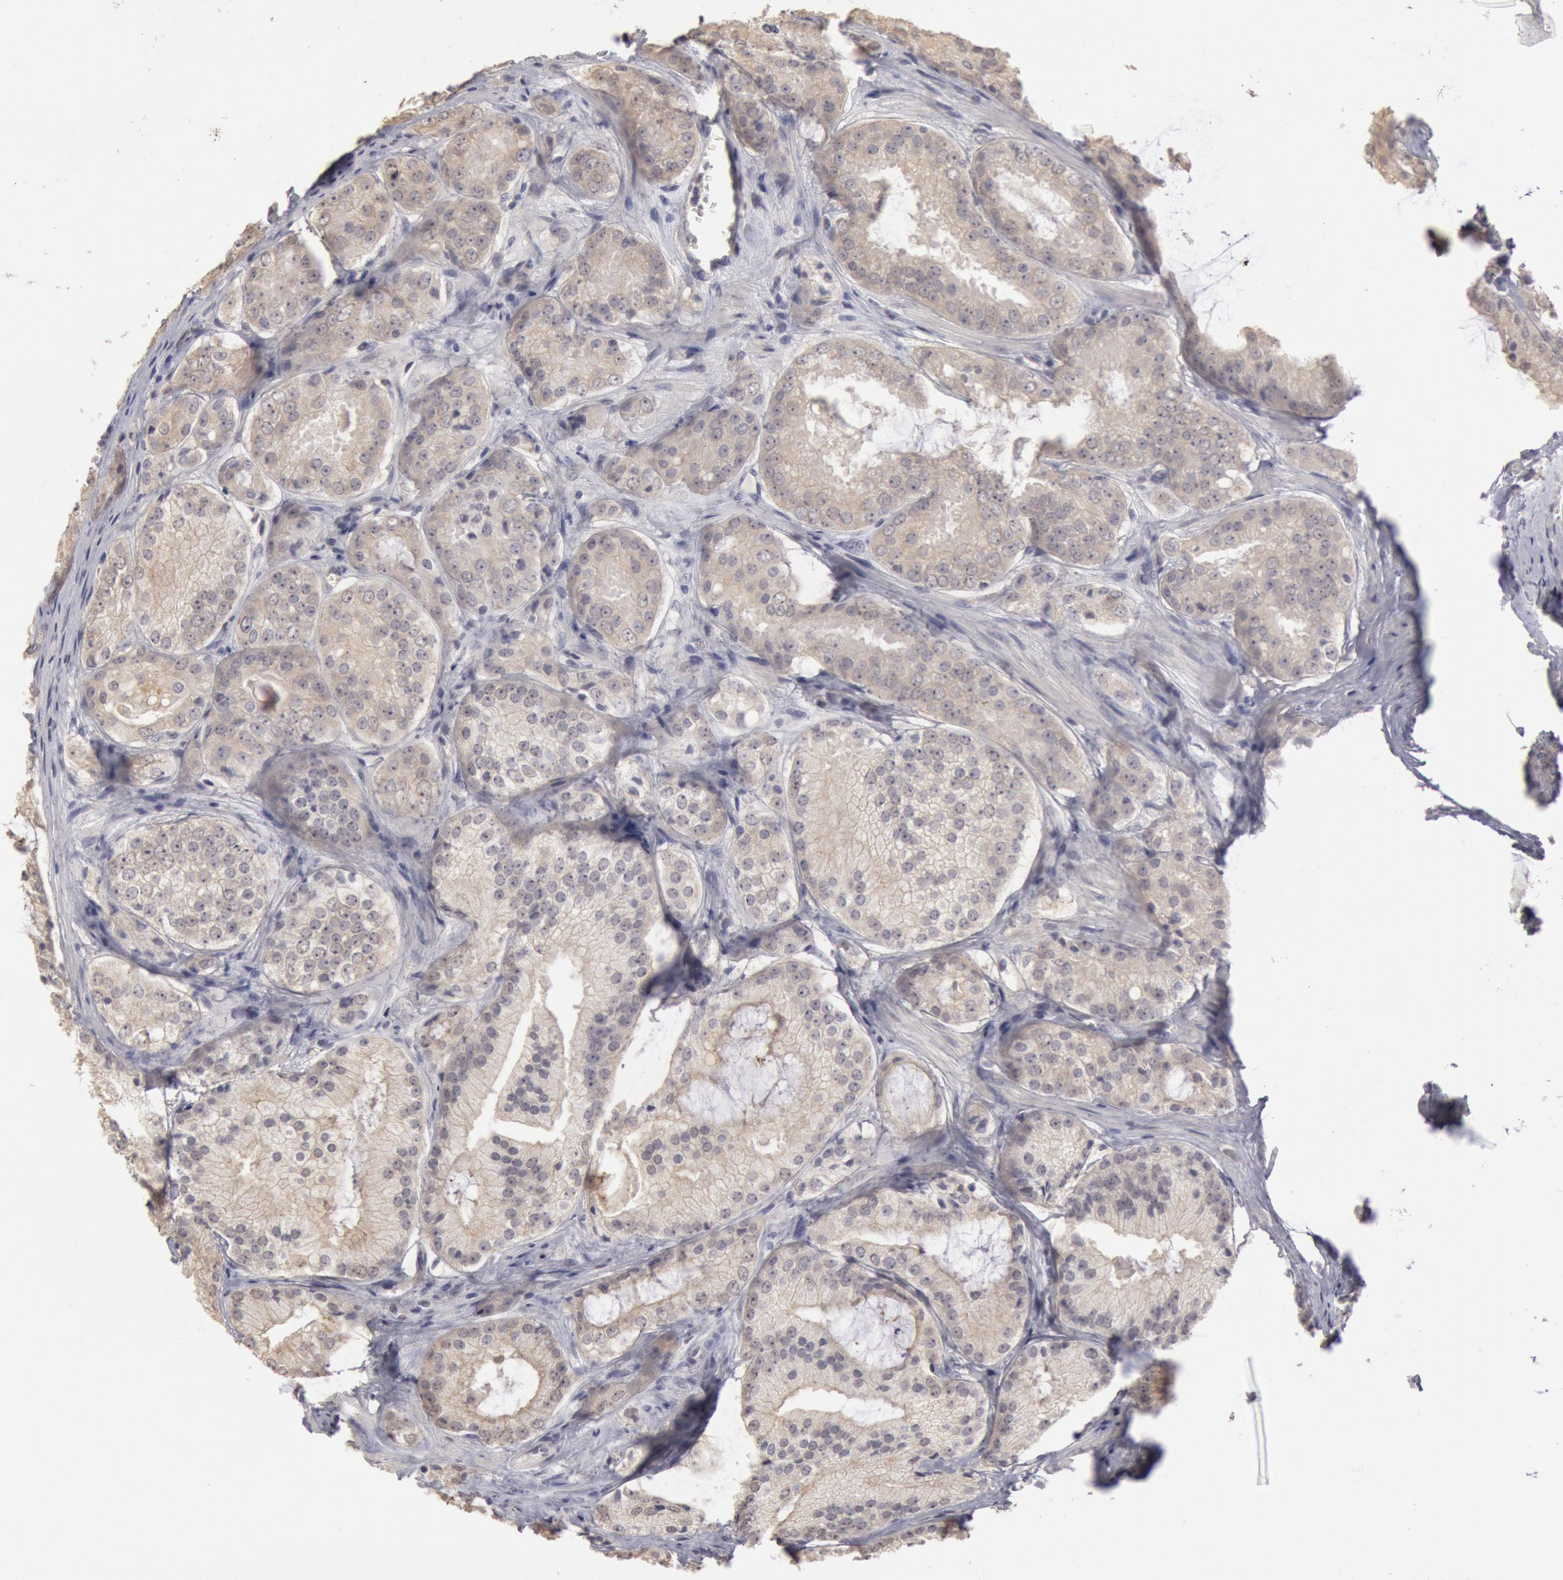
{"staining": {"intensity": "negative", "quantity": "none", "location": "none"}, "tissue": "prostate cancer", "cell_type": "Tumor cells", "image_type": "cancer", "snomed": [{"axis": "morphology", "description": "Adenocarcinoma, Medium grade"}, {"axis": "topography", "description": "Prostate"}], "caption": "Tumor cells are negative for protein expression in human prostate medium-grade adenocarcinoma.", "gene": "RIMBP3C", "patient": {"sex": "male", "age": 60}}